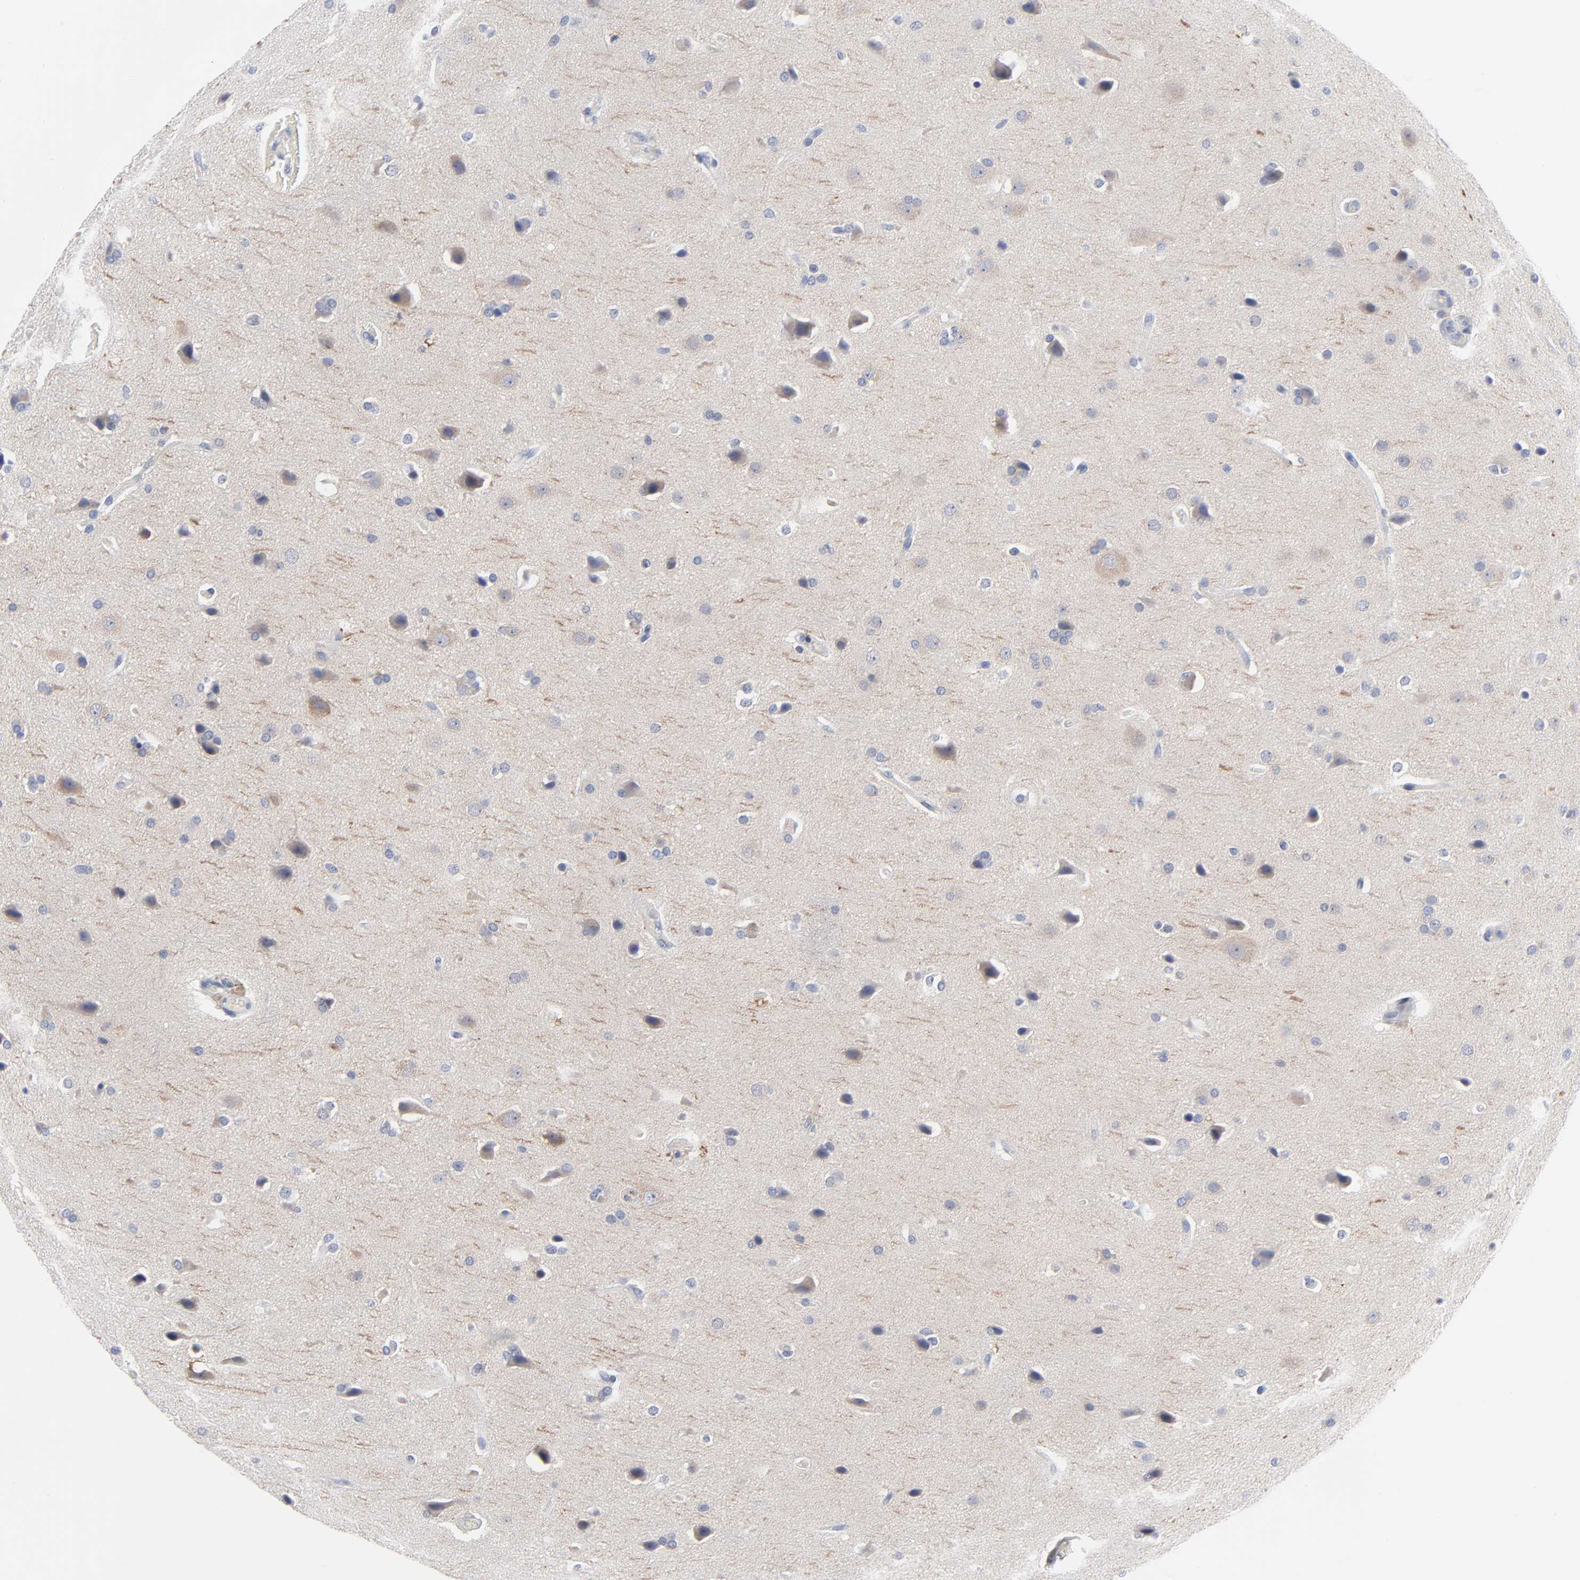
{"staining": {"intensity": "negative", "quantity": "none", "location": "none"}, "tissue": "glioma", "cell_type": "Tumor cells", "image_type": "cancer", "snomed": [{"axis": "morphology", "description": "Glioma, malignant, Low grade"}, {"axis": "topography", "description": "Cerebral cortex"}], "caption": "This is an immunohistochemistry (IHC) image of human malignant glioma (low-grade). There is no staining in tumor cells.", "gene": "CLEC4G", "patient": {"sex": "female", "age": 47}}